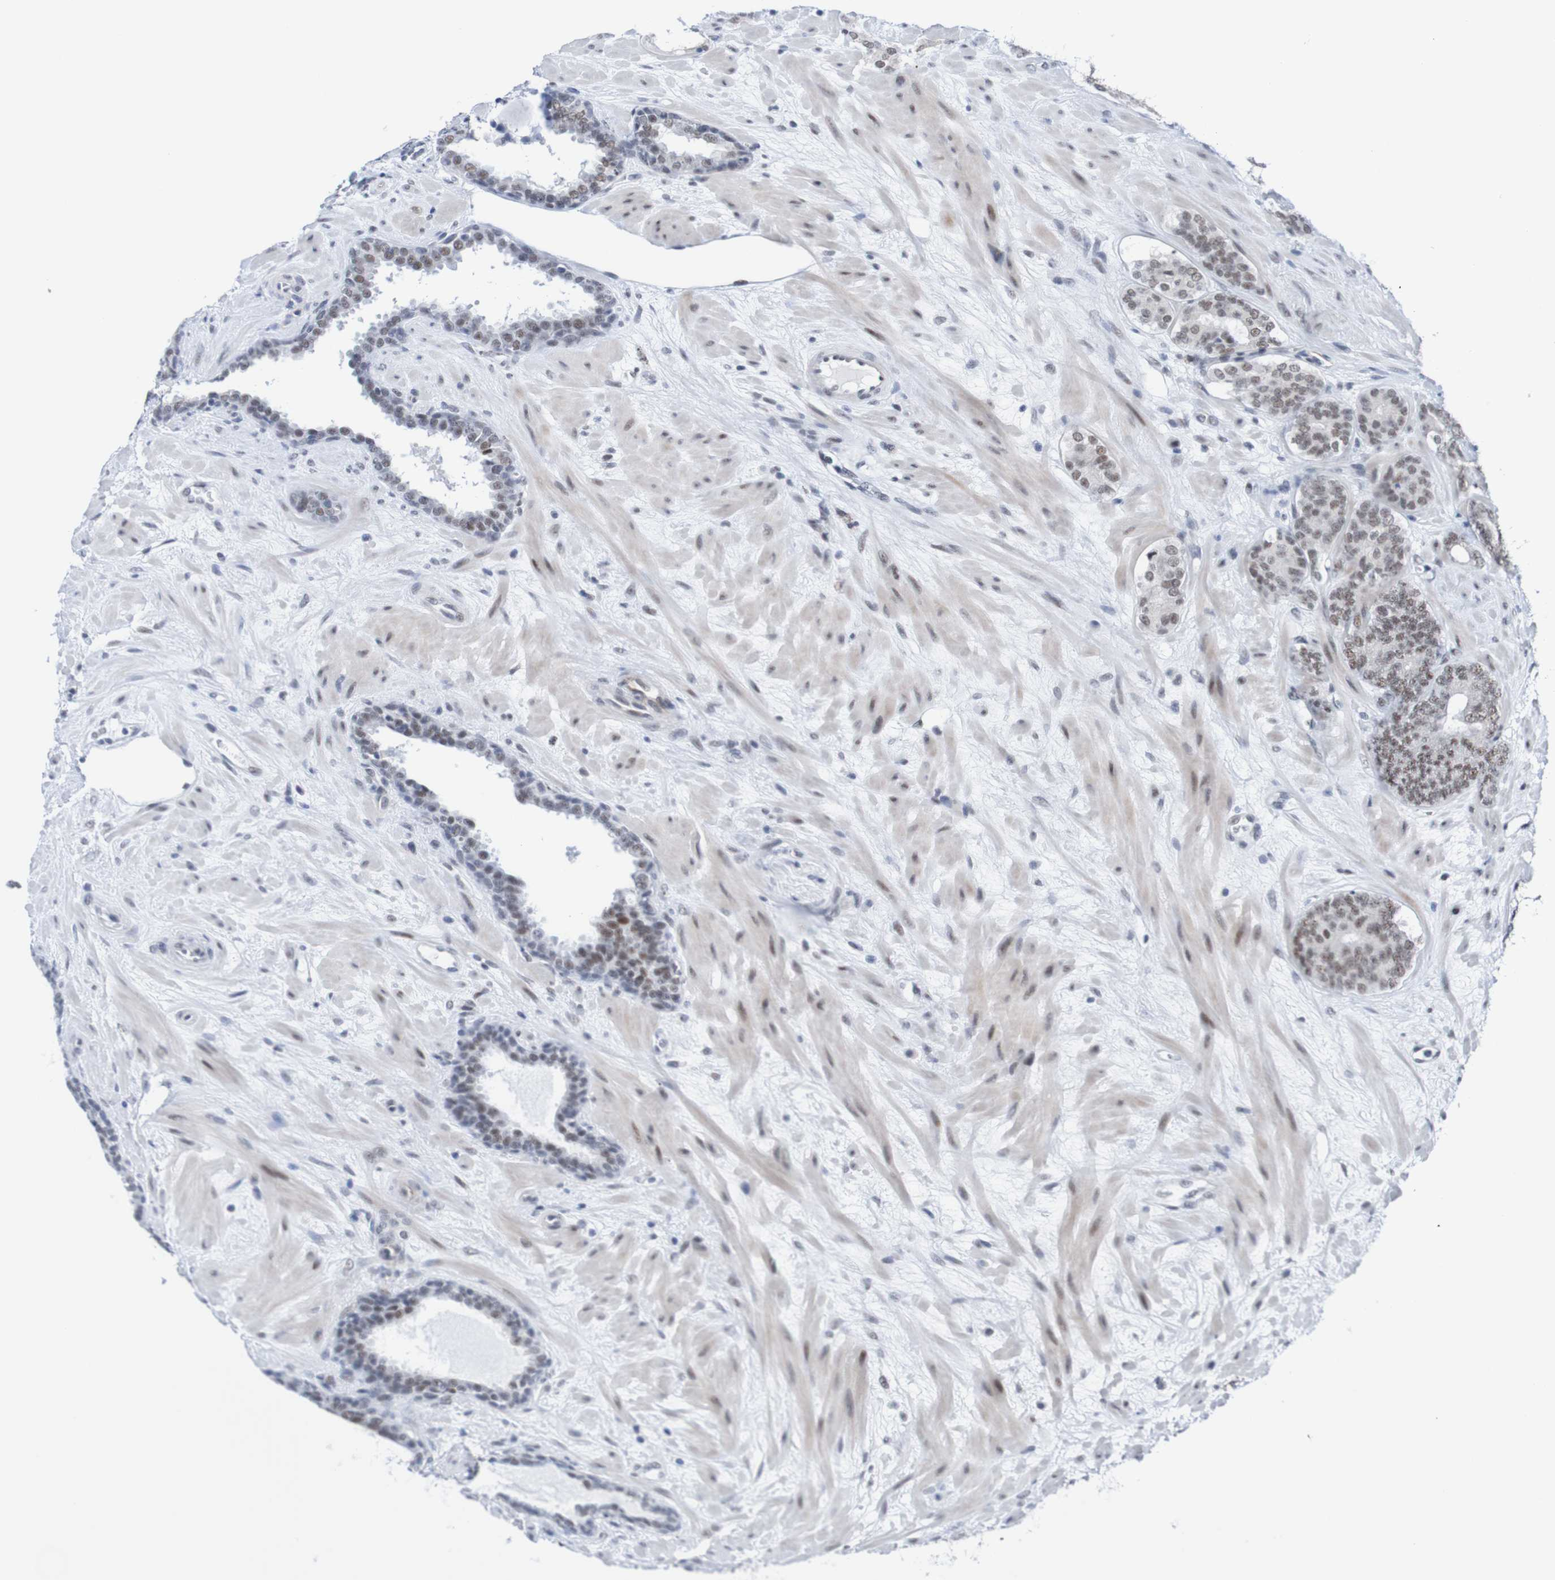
{"staining": {"intensity": "weak", "quantity": "25%-75%", "location": "nuclear"}, "tissue": "prostate cancer", "cell_type": "Tumor cells", "image_type": "cancer", "snomed": [{"axis": "morphology", "description": "Adenocarcinoma, Low grade"}, {"axis": "topography", "description": "Prostate"}], "caption": "Weak nuclear staining is identified in approximately 25%-75% of tumor cells in prostate cancer (adenocarcinoma (low-grade)).", "gene": "CDC5L", "patient": {"sex": "male", "age": 63}}